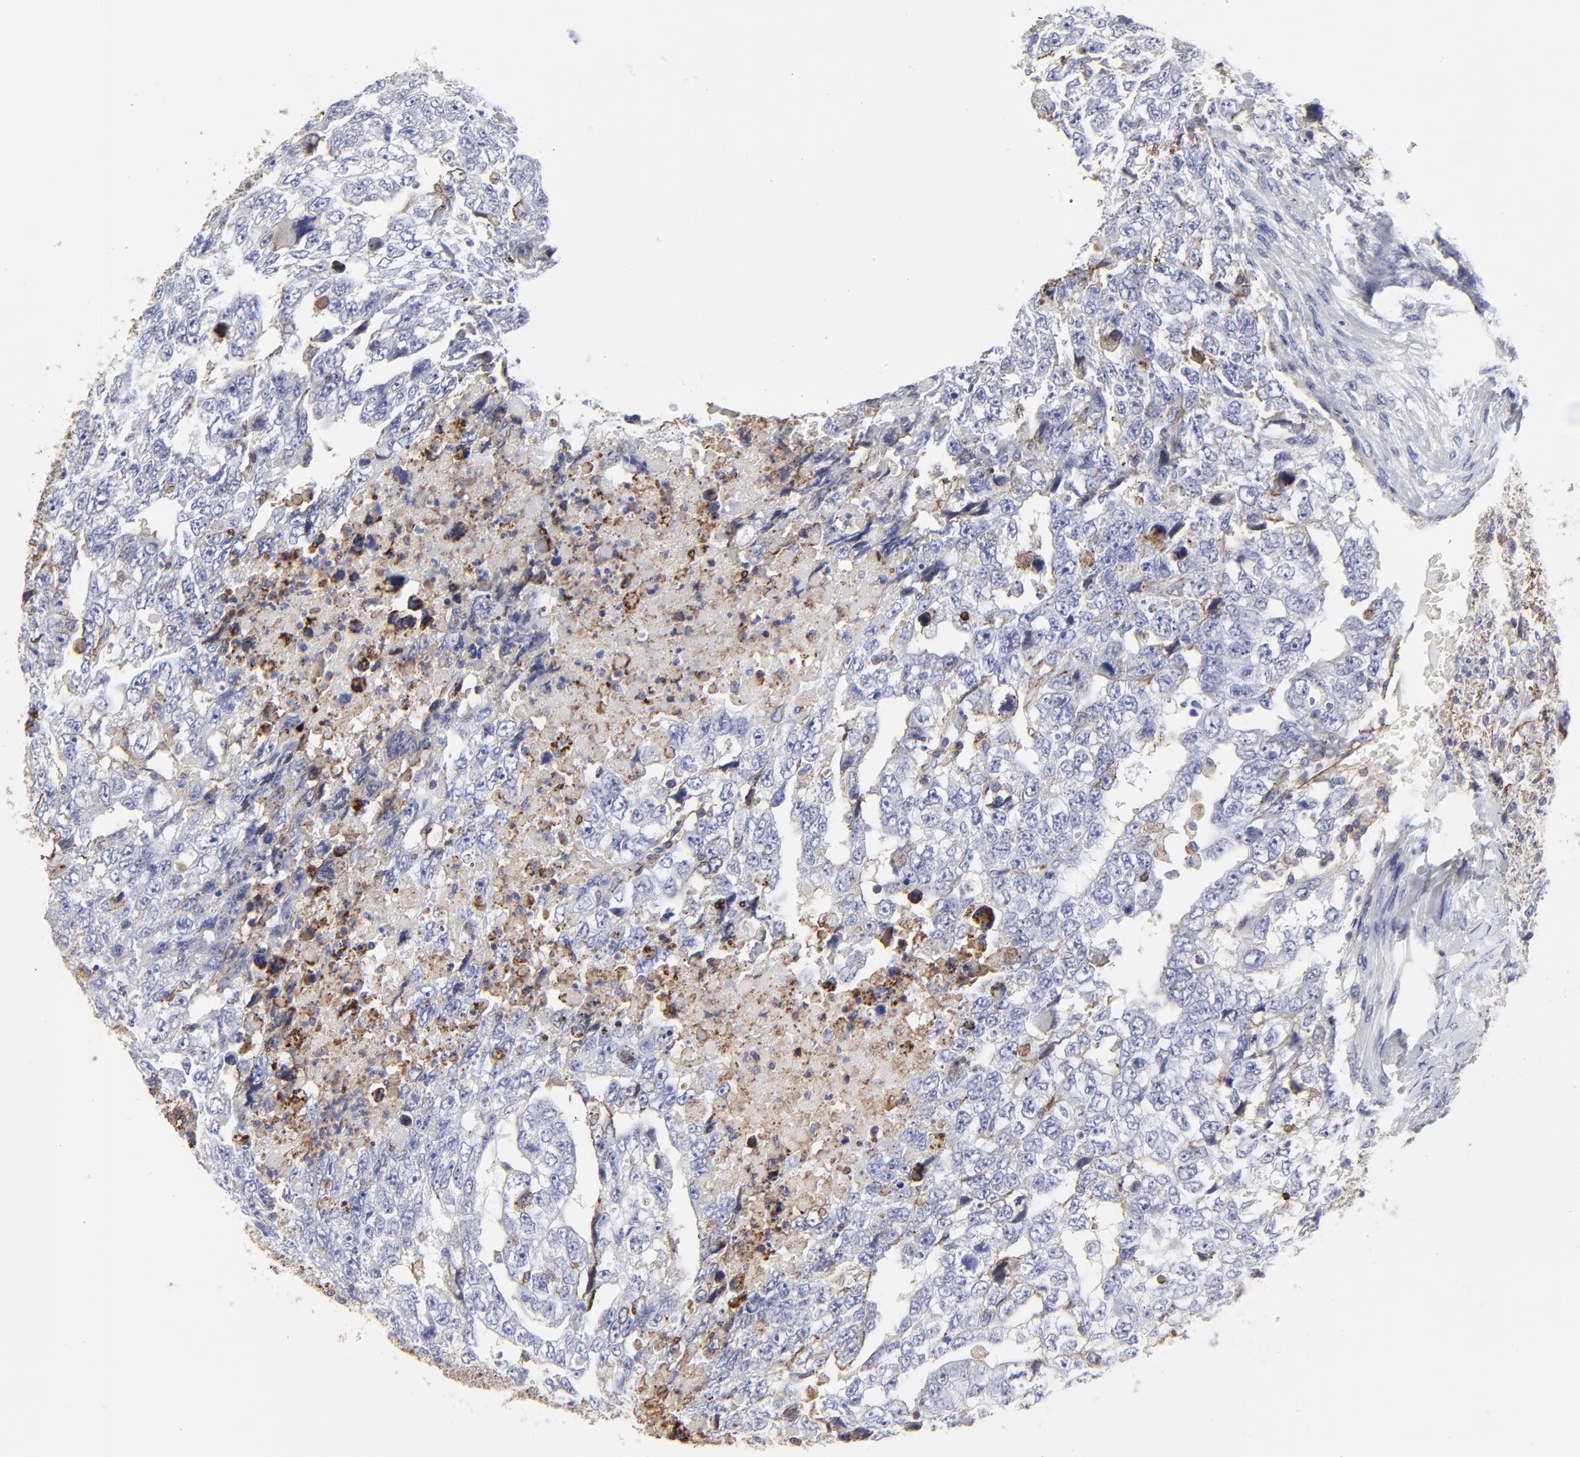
{"staining": {"intensity": "negative", "quantity": "none", "location": "none"}, "tissue": "testis cancer", "cell_type": "Tumor cells", "image_type": "cancer", "snomed": [{"axis": "morphology", "description": "Carcinoma, Embryonal, NOS"}, {"axis": "topography", "description": "Testis"}], "caption": "Human testis cancer (embryonal carcinoma) stained for a protein using immunohistochemistry shows no expression in tumor cells.", "gene": "ANXA6", "patient": {"sex": "male", "age": 36}}